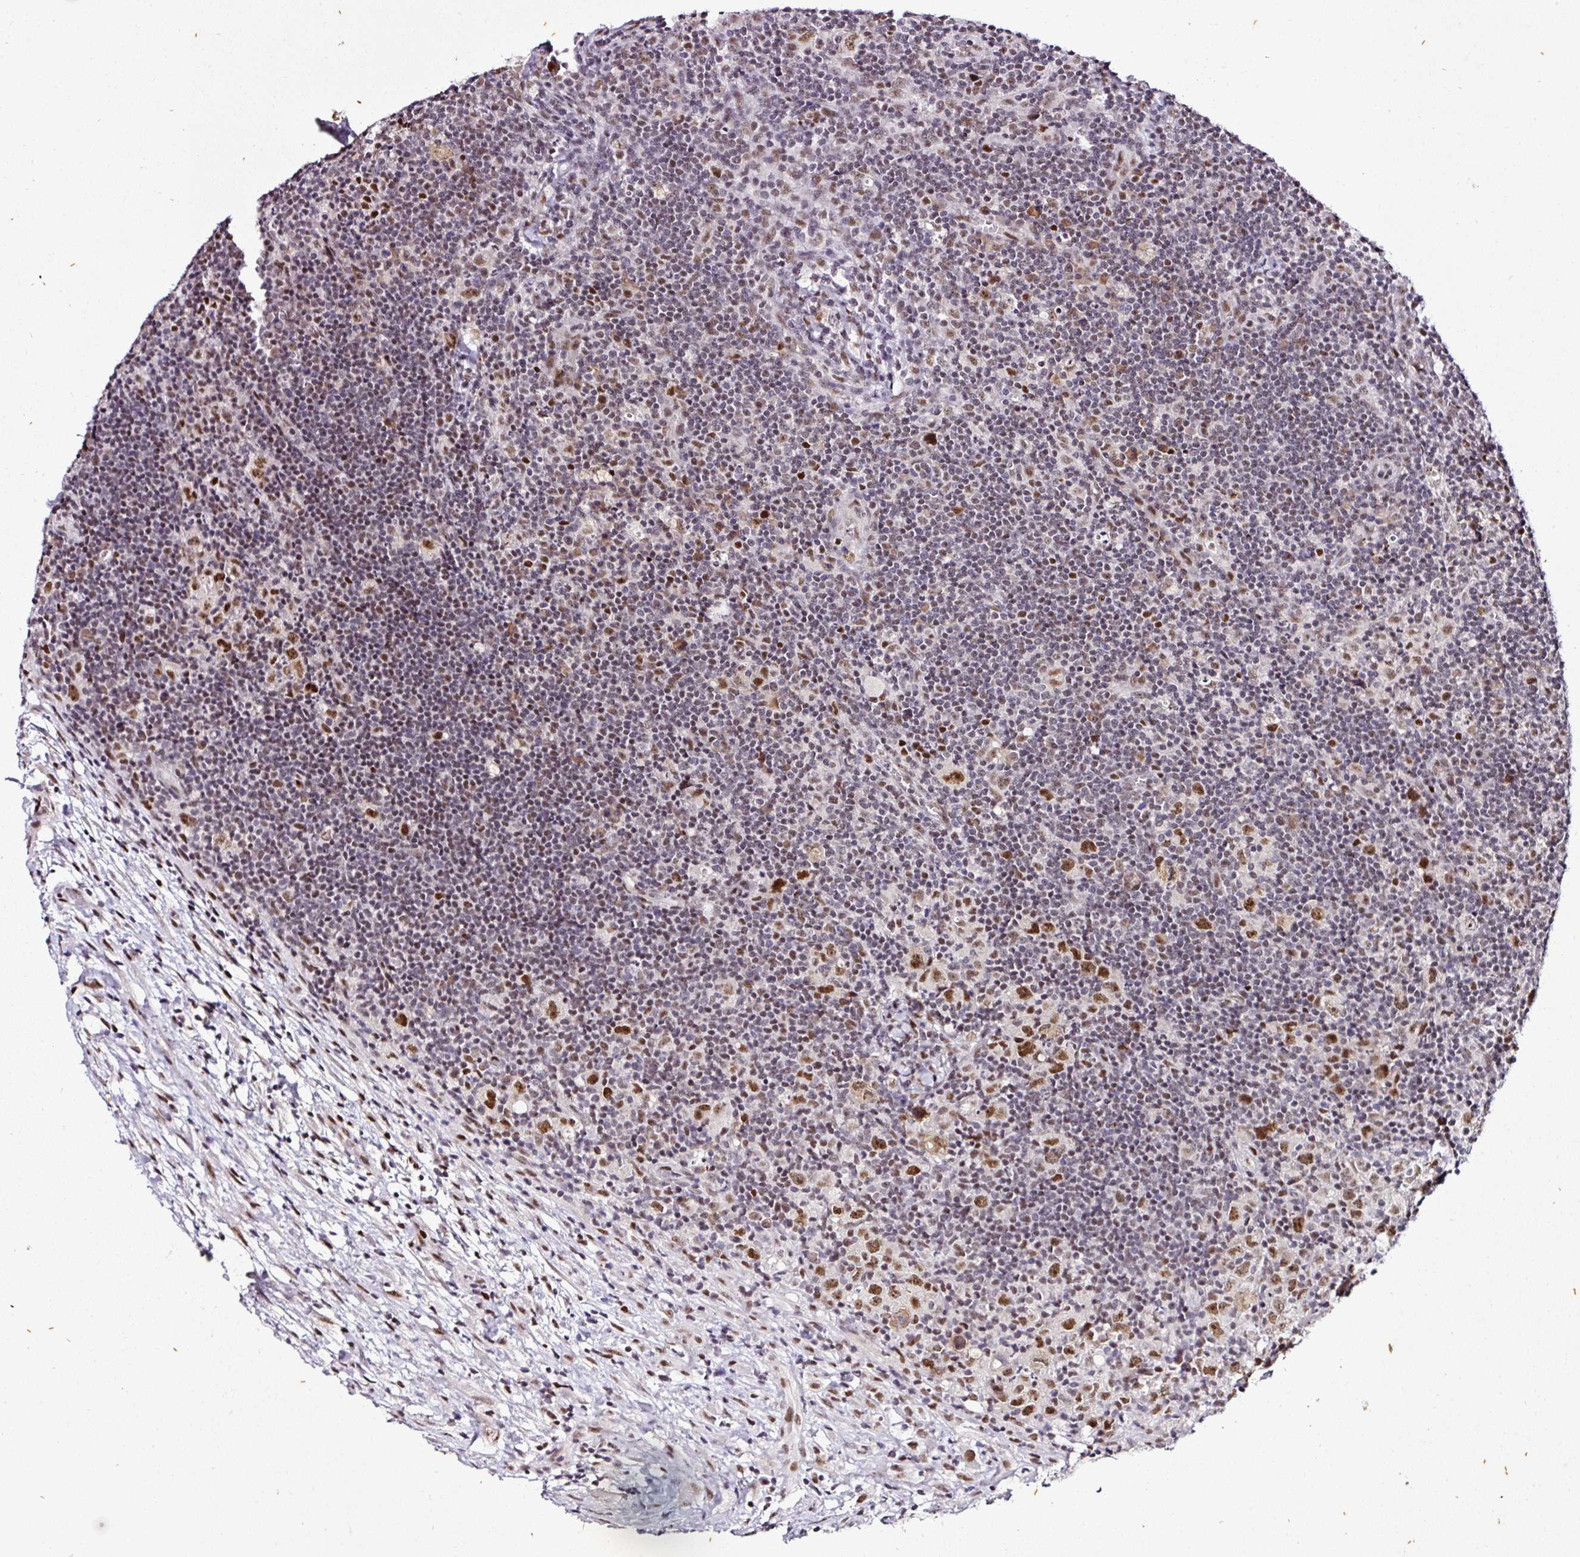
{"staining": {"intensity": "moderate", "quantity": ">75%", "location": "nuclear"}, "tissue": "lymphoma", "cell_type": "Tumor cells", "image_type": "cancer", "snomed": [{"axis": "morphology", "description": "Hodgkin's disease, NOS"}, {"axis": "topography", "description": "Lymph node"}], "caption": "A brown stain highlights moderate nuclear staining of a protein in human lymphoma tumor cells.", "gene": "KLF16", "patient": {"sex": "female", "age": 18}}